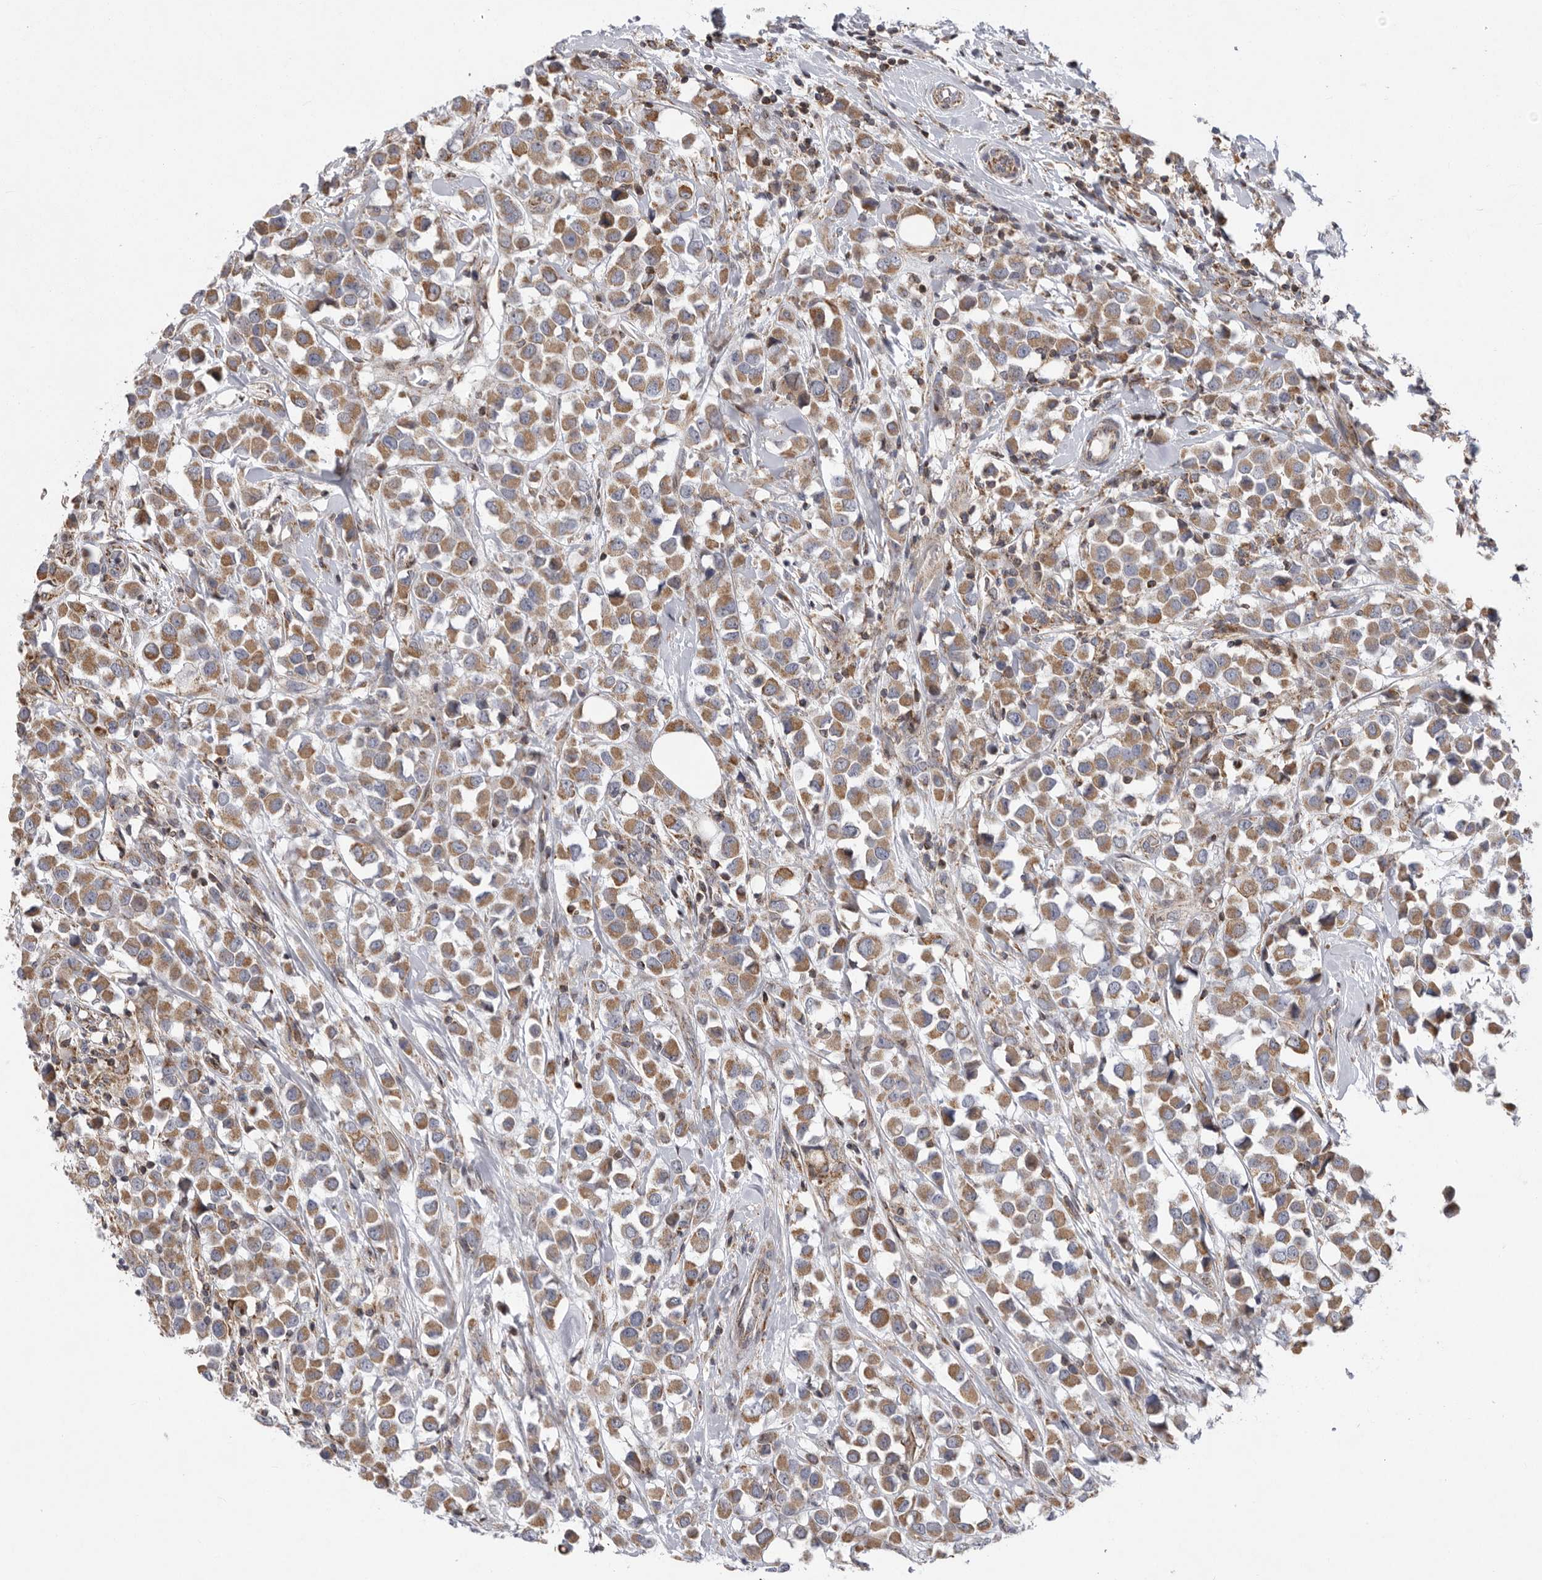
{"staining": {"intensity": "moderate", "quantity": ">75%", "location": "cytoplasmic/membranous"}, "tissue": "breast cancer", "cell_type": "Tumor cells", "image_type": "cancer", "snomed": [{"axis": "morphology", "description": "Duct carcinoma"}, {"axis": "topography", "description": "Breast"}], "caption": "Protein expression analysis of human breast cancer reveals moderate cytoplasmic/membranous positivity in about >75% of tumor cells. (brown staining indicates protein expression, while blue staining denotes nuclei).", "gene": "MPZL1", "patient": {"sex": "female", "age": 61}}